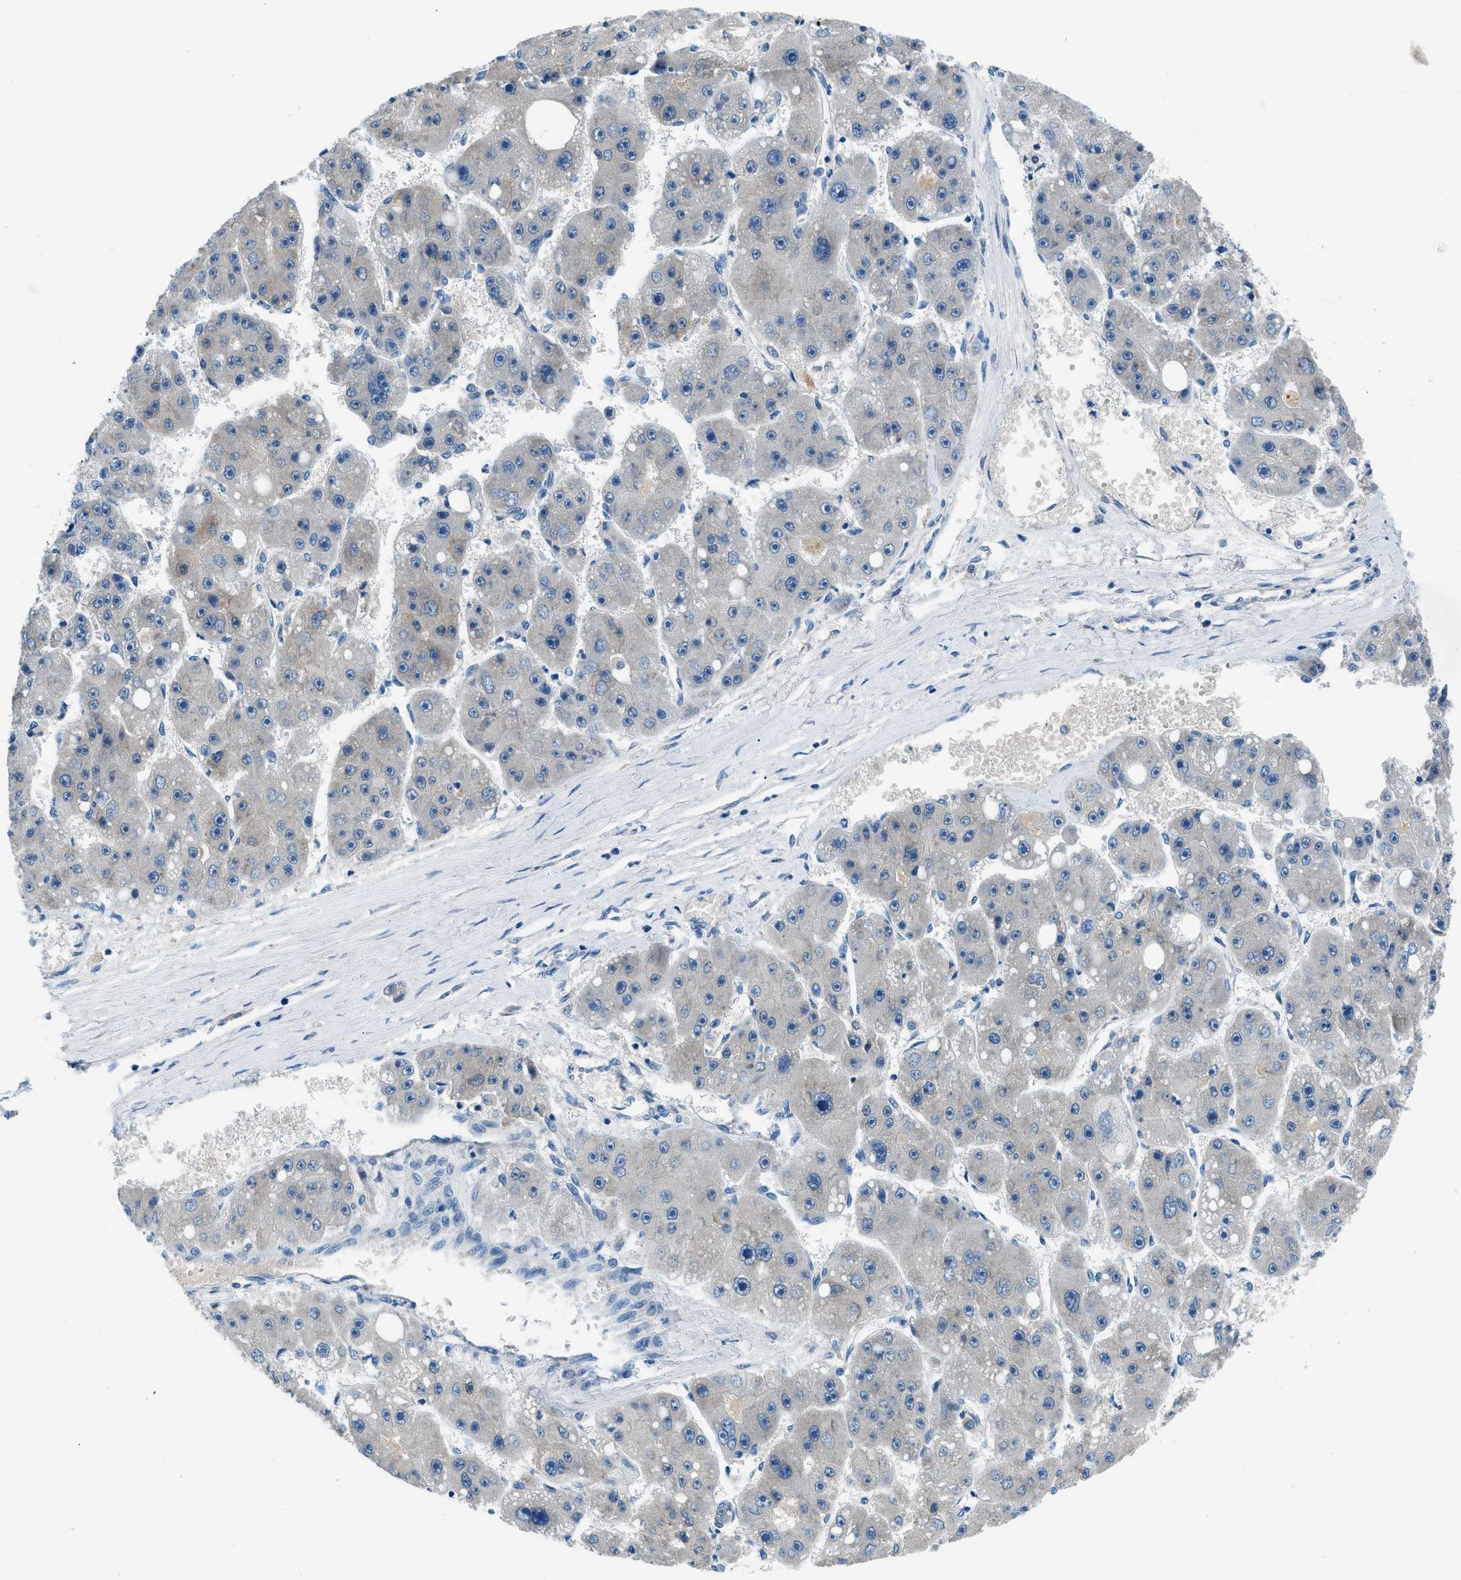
{"staining": {"intensity": "negative", "quantity": "none", "location": "none"}, "tissue": "liver cancer", "cell_type": "Tumor cells", "image_type": "cancer", "snomed": [{"axis": "morphology", "description": "Carcinoma, Hepatocellular, NOS"}, {"axis": "topography", "description": "Liver"}], "caption": "Liver cancer was stained to show a protein in brown. There is no significant positivity in tumor cells.", "gene": "ACP1", "patient": {"sex": "female", "age": 61}}